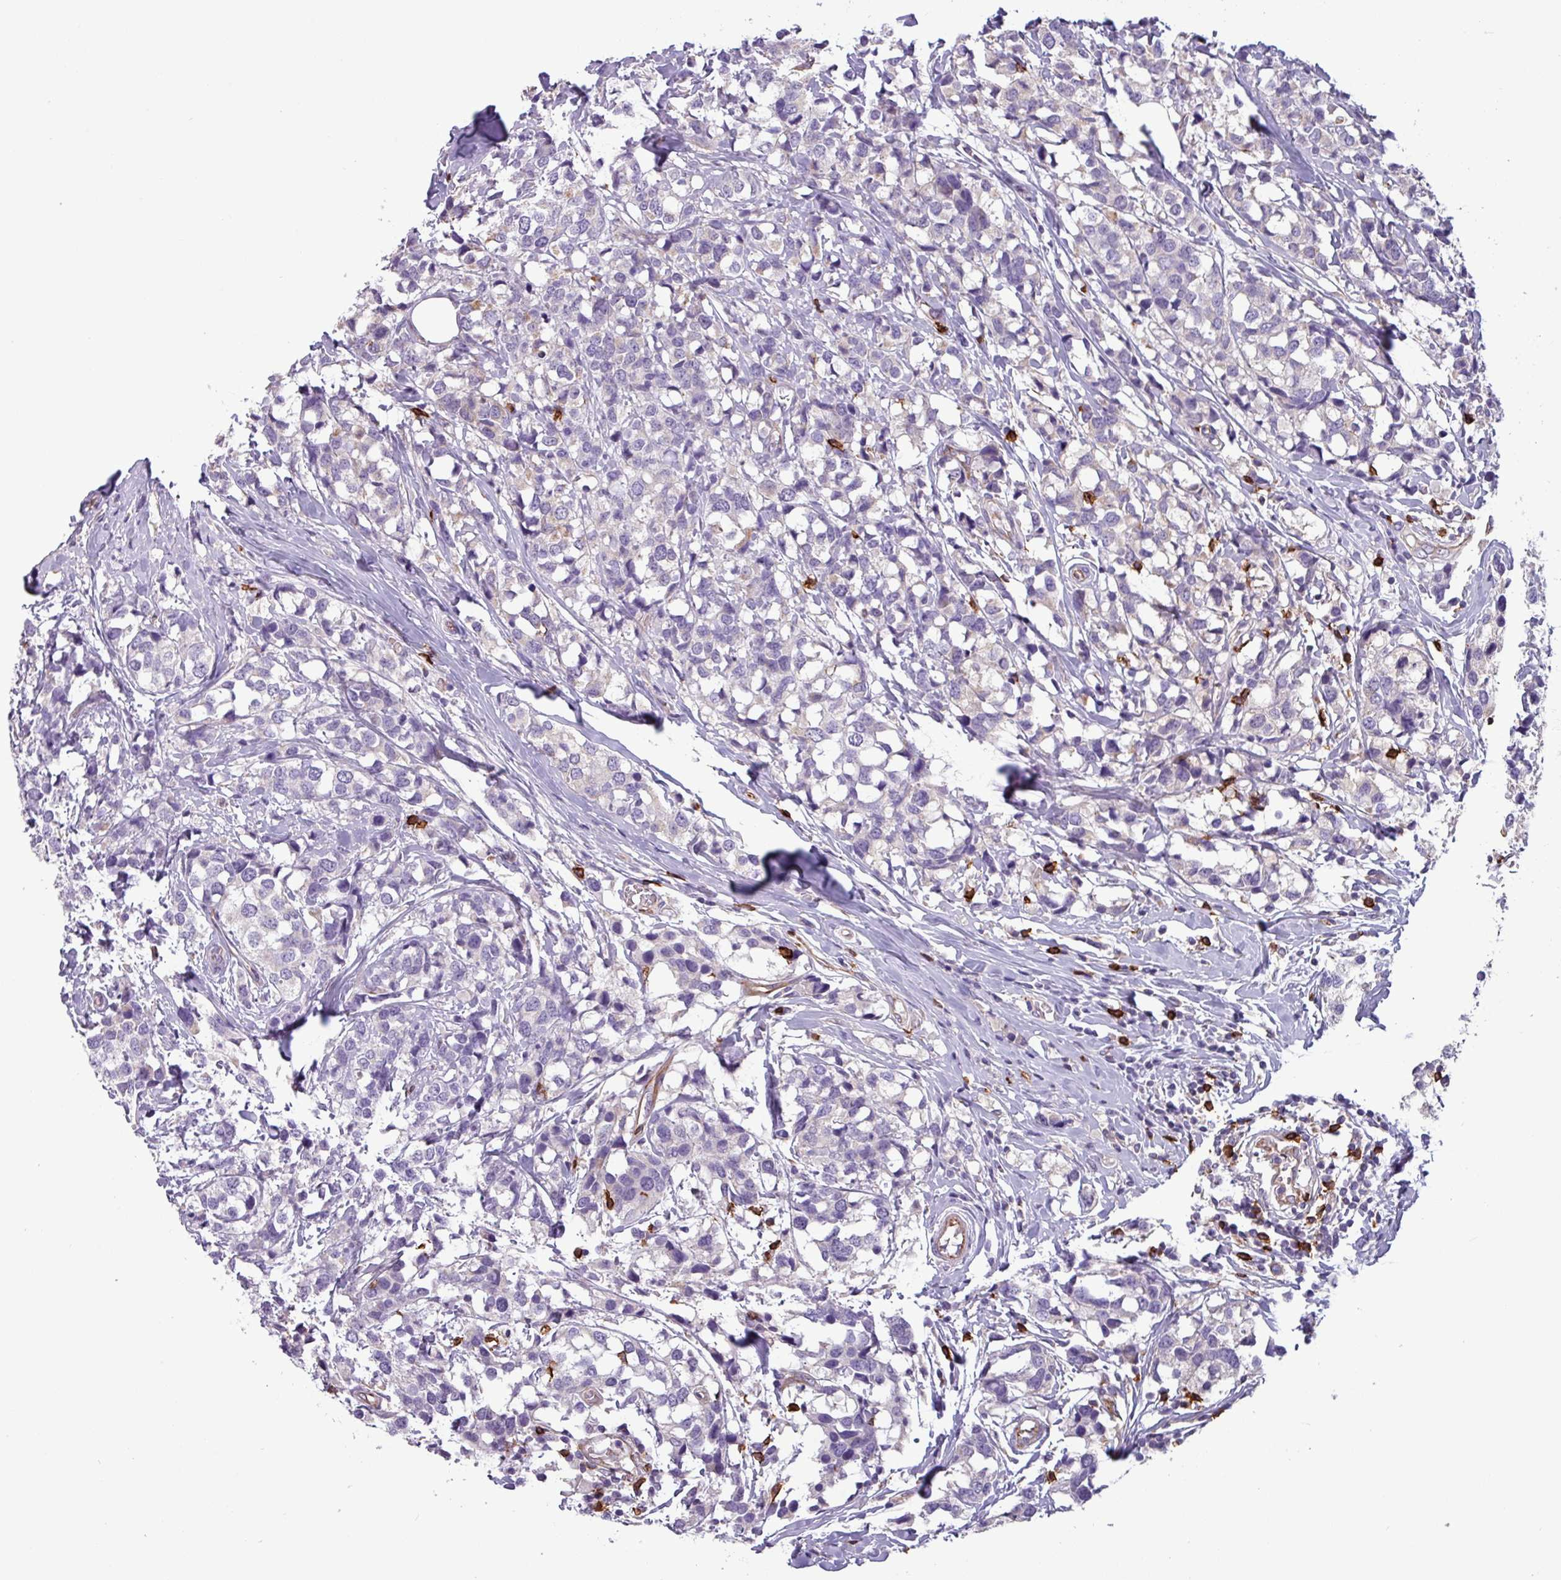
{"staining": {"intensity": "negative", "quantity": "none", "location": "none"}, "tissue": "breast cancer", "cell_type": "Tumor cells", "image_type": "cancer", "snomed": [{"axis": "morphology", "description": "Lobular carcinoma"}, {"axis": "topography", "description": "Breast"}], "caption": "The IHC micrograph has no significant expression in tumor cells of breast cancer tissue.", "gene": "CD8A", "patient": {"sex": "female", "age": 59}}